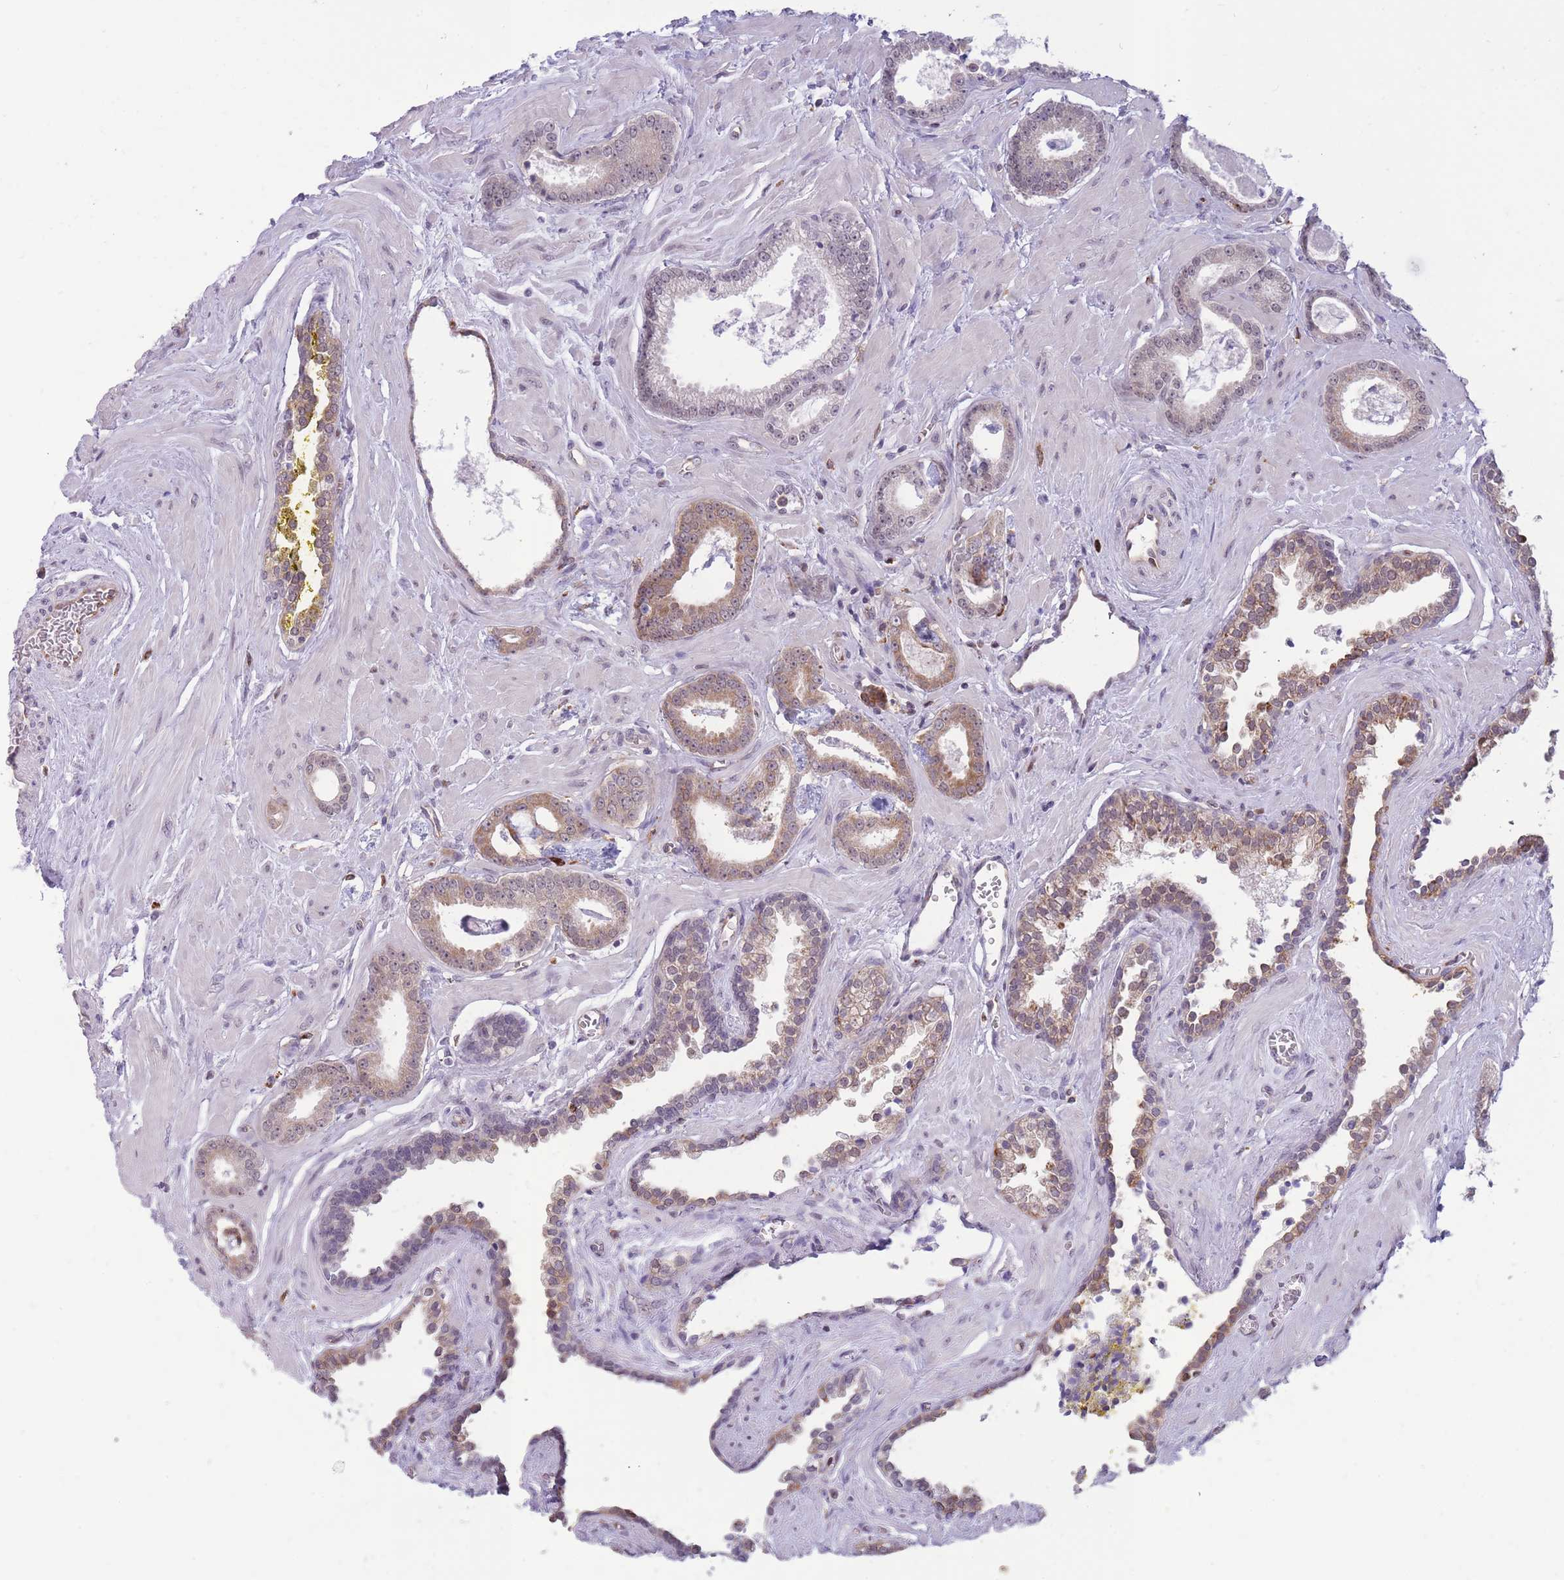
{"staining": {"intensity": "moderate", "quantity": ">75%", "location": "cytoplasmic/membranous"}, "tissue": "prostate cancer", "cell_type": "Tumor cells", "image_type": "cancer", "snomed": [{"axis": "morphology", "description": "Adenocarcinoma, Low grade"}, {"axis": "topography", "description": "Prostate"}], "caption": "A medium amount of moderate cytoplasmic/membranous positivity is present in about >75% of tumor cells in prostate low-grade adenocarcinoma tissue.", "gene": "TMEM121", "patient": {"sex": "male", "age": 60}}